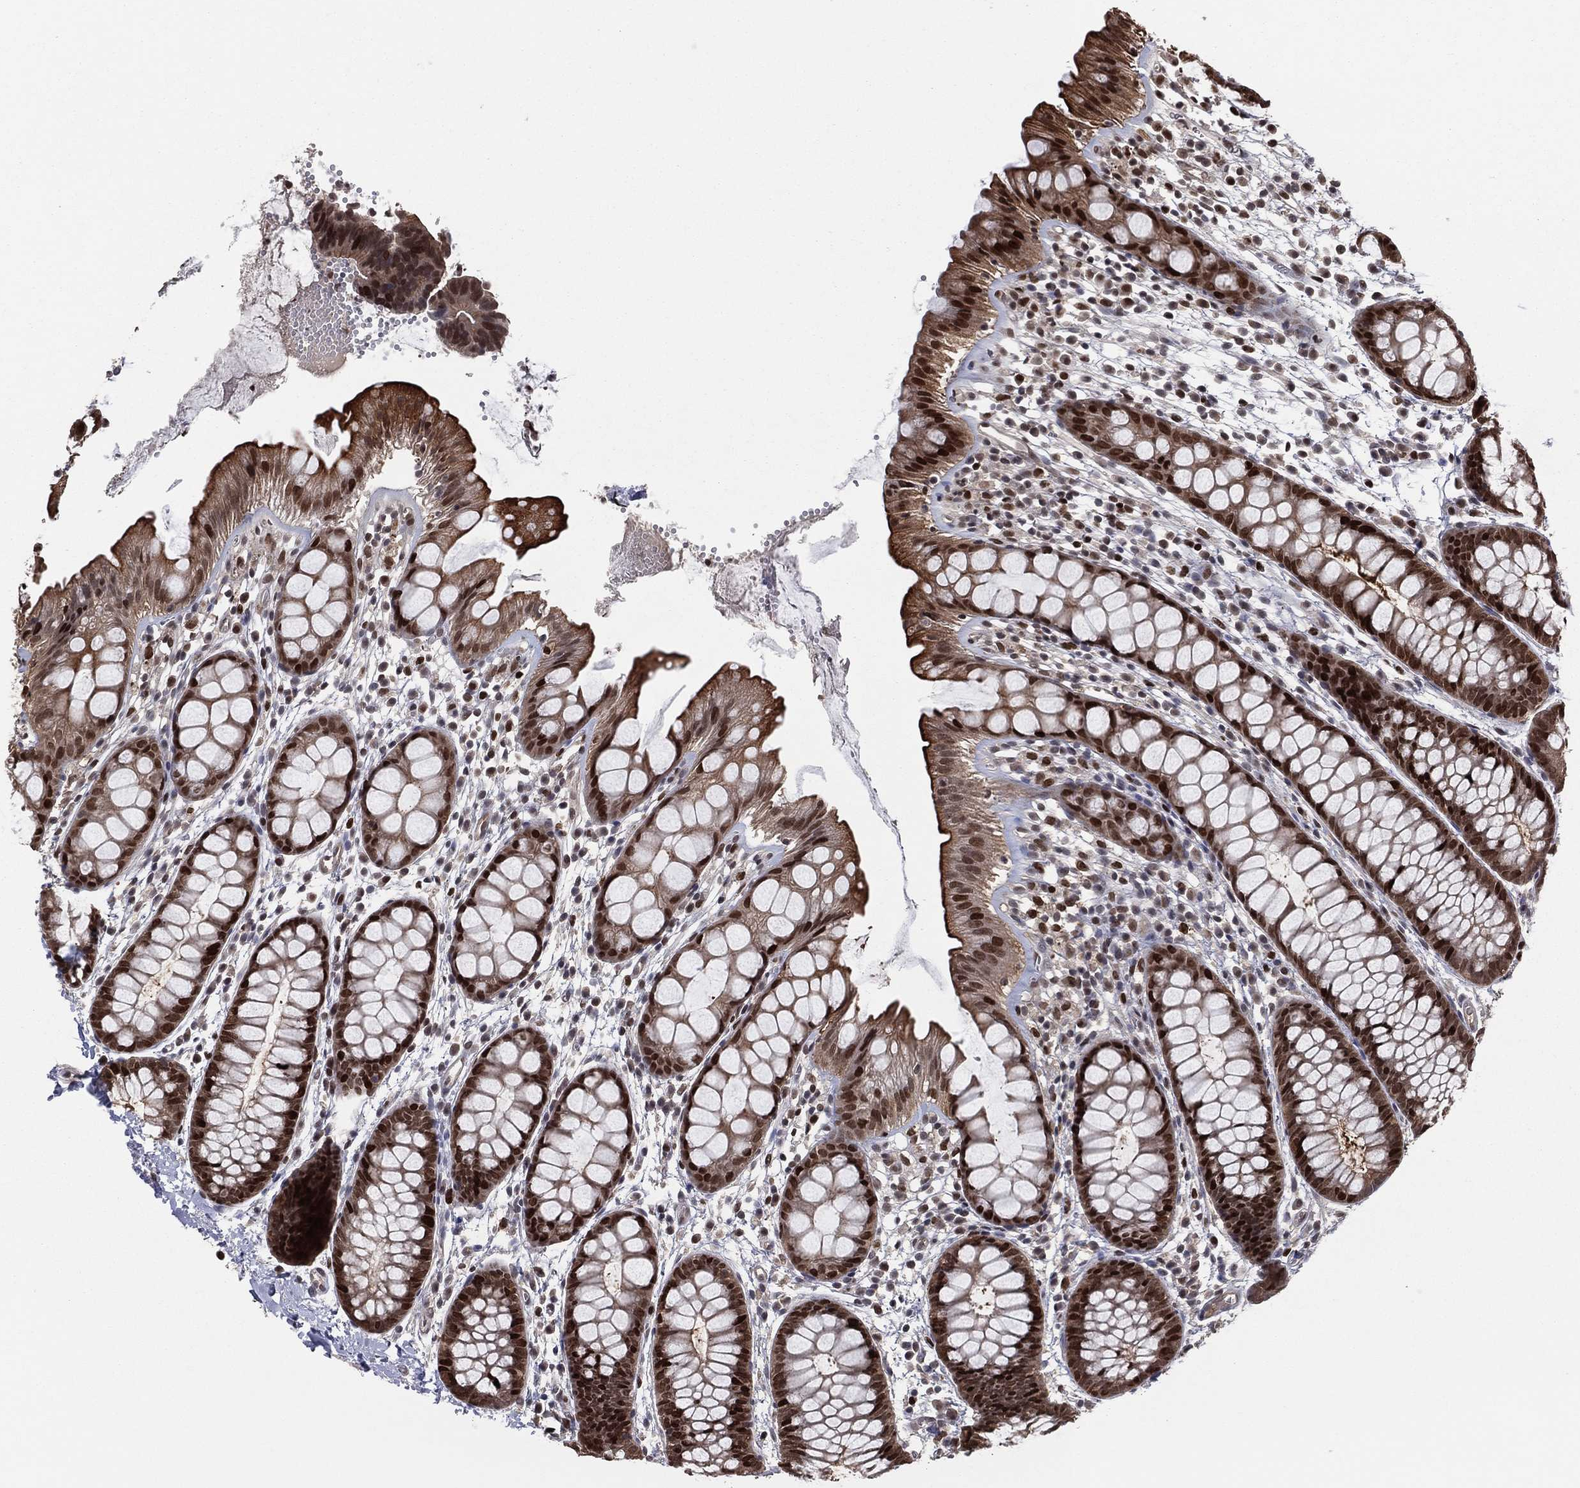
{"staining": {"intensity": "strong", "quantity": ">75%", "location": "cytoplasmic/membranous,nuclear"}, "tissue": "rectum", "cell_type": "Glandular cells", "image_type": "normal", "snomed": [{"axis": "morphology", "description": "Normal tissue, NOS"}, {"axis": "topography", "description": "Rectum"}], "caption": "Immunohistochemistry of normal rectum demonstrates high levels of strong cytoplasmic/membranous,nuclear positivity in approximately >75% of glandular cells. (Brightfield microscopy of DAB IHC at high magnification).", "gene": "PSMA1", "patient": {"sex": "male", "age": 57}}